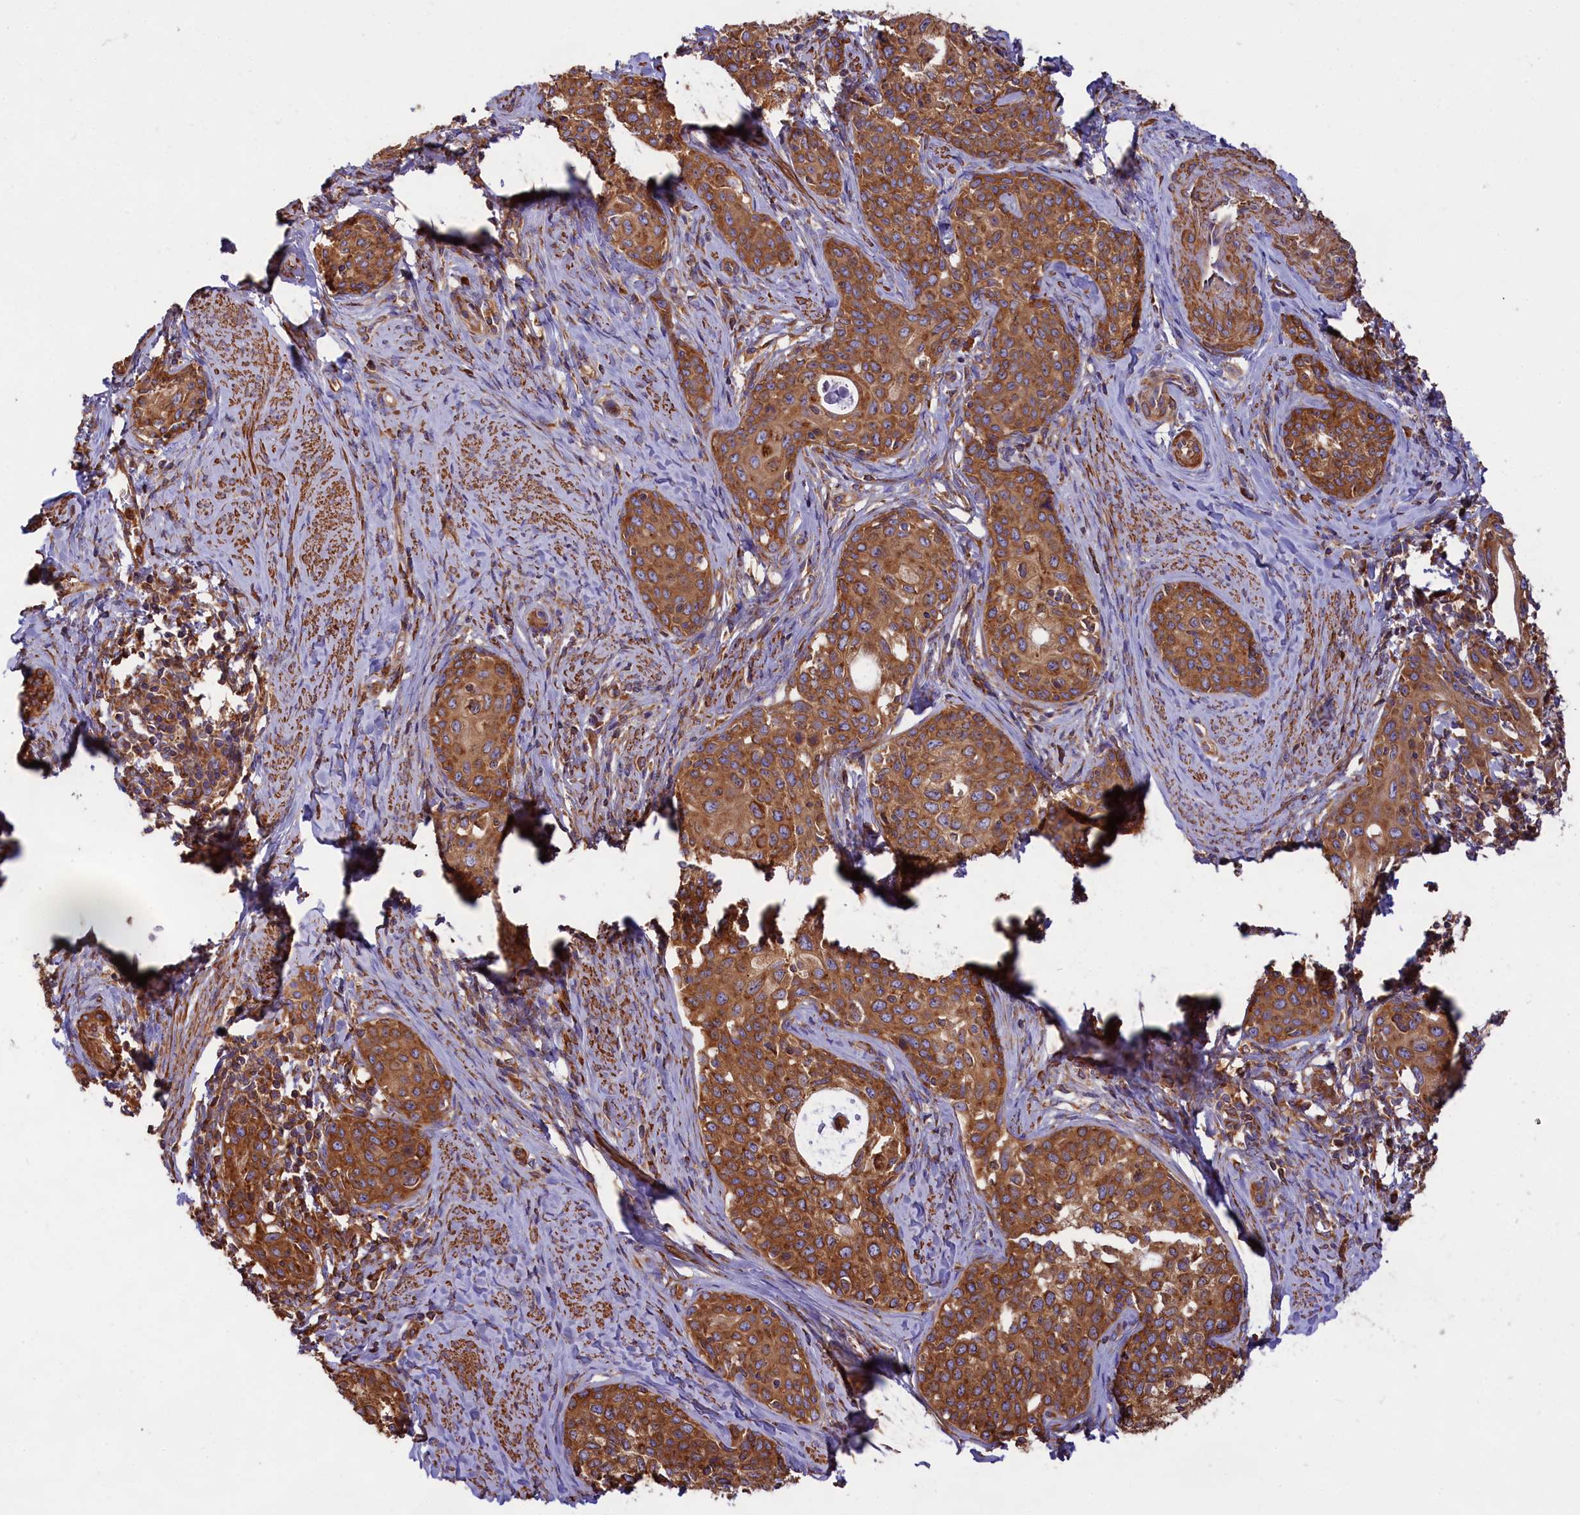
{"staining": {"intensity": "moderate", "quantity": ">75%", "location": "cytoplasmic/membranous"}, "tissue": "cervical cancer", "cell_type": "Tumor cells", "image_type": "cancer", "snomed": [{"axis": "morphology", "description": "Squamous cell carcinoma, NOS"}, {"axis": "morphology", "description": "Adenocarcinoma, NOS"}, {"axis": "topography", "description": "Cervix"}], "caption": "Cervical cancer (adenocarcinoma) stained with a brown dye displays moderate cytoplasmic/membranous positive expression in about >75% of tumor cells.", "gene": "GYS1", "patient": {"sex": "female", "age": 52}}